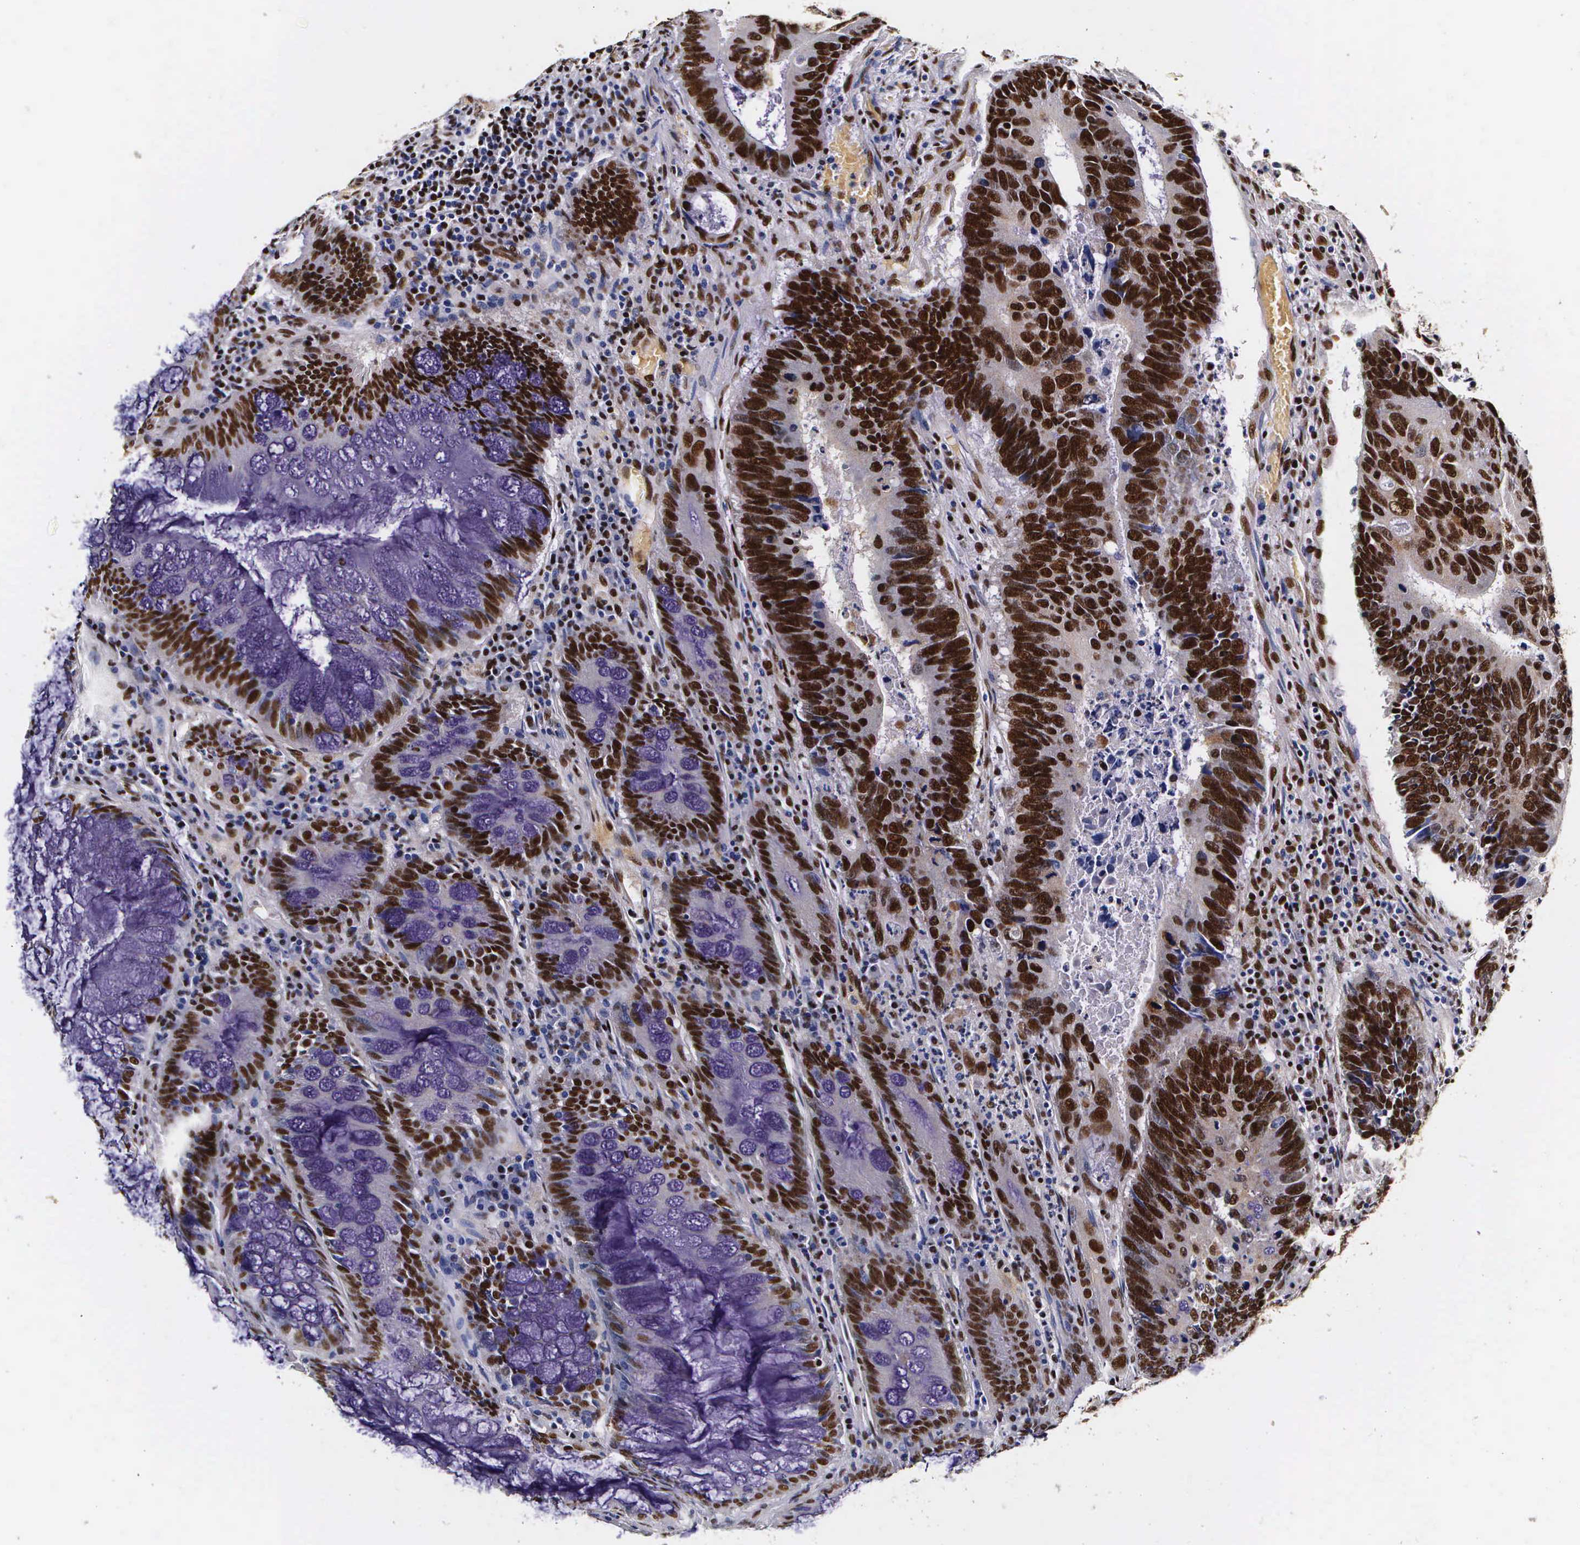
{"staining": {"intensity": "strong", "quantity": ">75%", "location": "cytoplasmic/membranous,nuclear"}, "tissue": "colorectal cancer", "cell_type": "Tumor cells", "image_type": "cancer", "snomed": [{"axis": "morphology", "description": "Adenocarcinoma, NOS"}, {"axis": "topography", "description": "Colon"}], "caption": "Protein staining shows strong cytoplasmic/membranous and nuclear expression in approximately >75% of tumor cells in colorectal adenocarcinoma. The protein is stained brown, and the nuclei are stained in blue (DAB (3,3'-diaminobenzidine) IHC with brightfield microscopy, high magnification).", "gene": "PABPN1", "patient": {"sex": "male", "age": 49}}